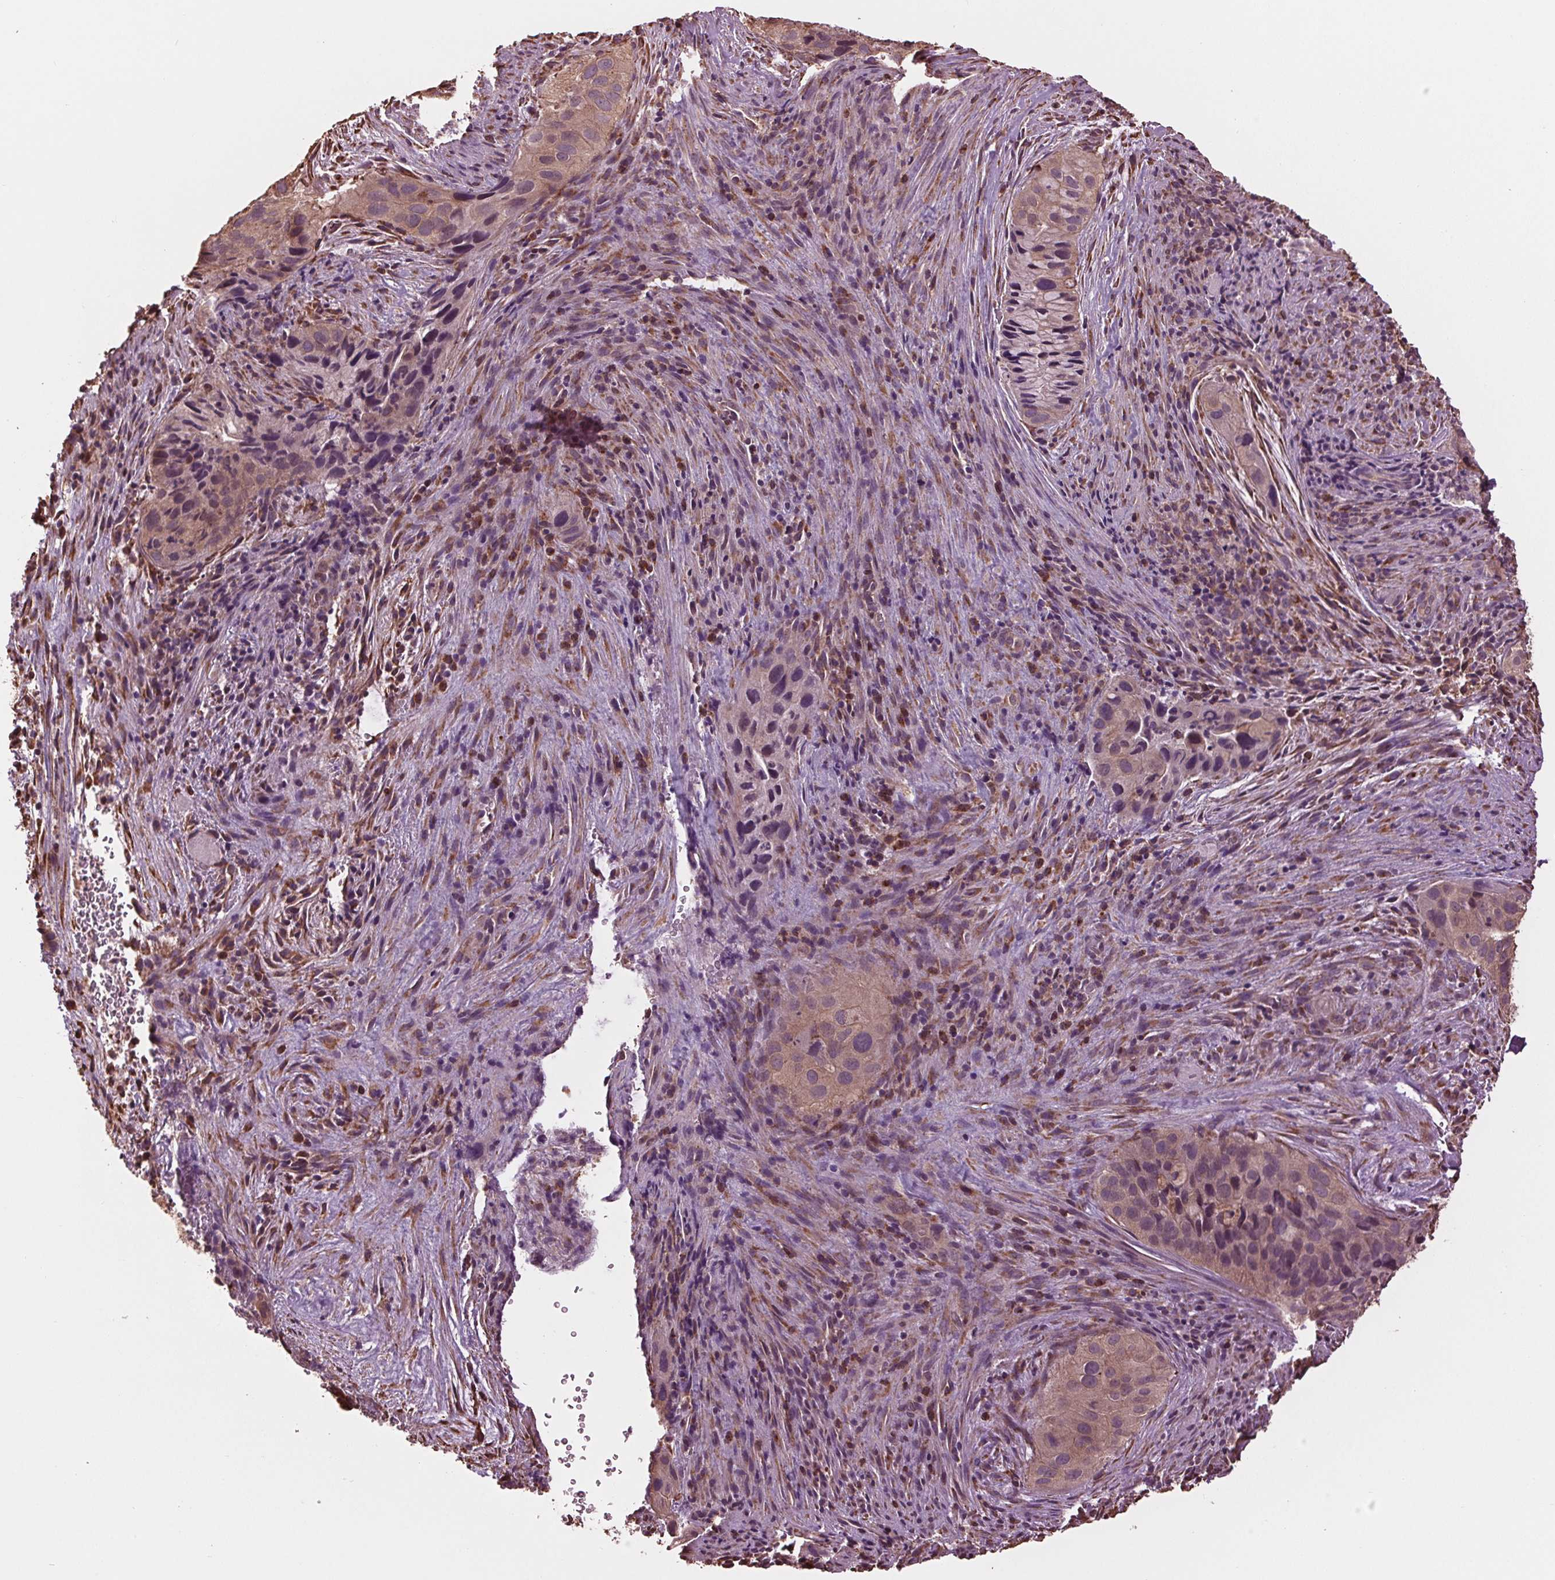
{"staining": {"intensity": "weak", "quantity": "<25%", "location": "cytoplasmic/membranous"}, "tissue": "cervical cancer", "cell_type": "Tumor cells", "image_type": "cancer", "snomed": [{"axis": "morphology", "description": "Squamous cell carcinoma, NOS"}, {"axis": "topography", "description": "Cervix"}], "caption": "Cervical cancer stained for a protein using IHC displays no staining tumor cells.", "gene": "RNPEP", "patient": {"sex": "female", "age": 38}}